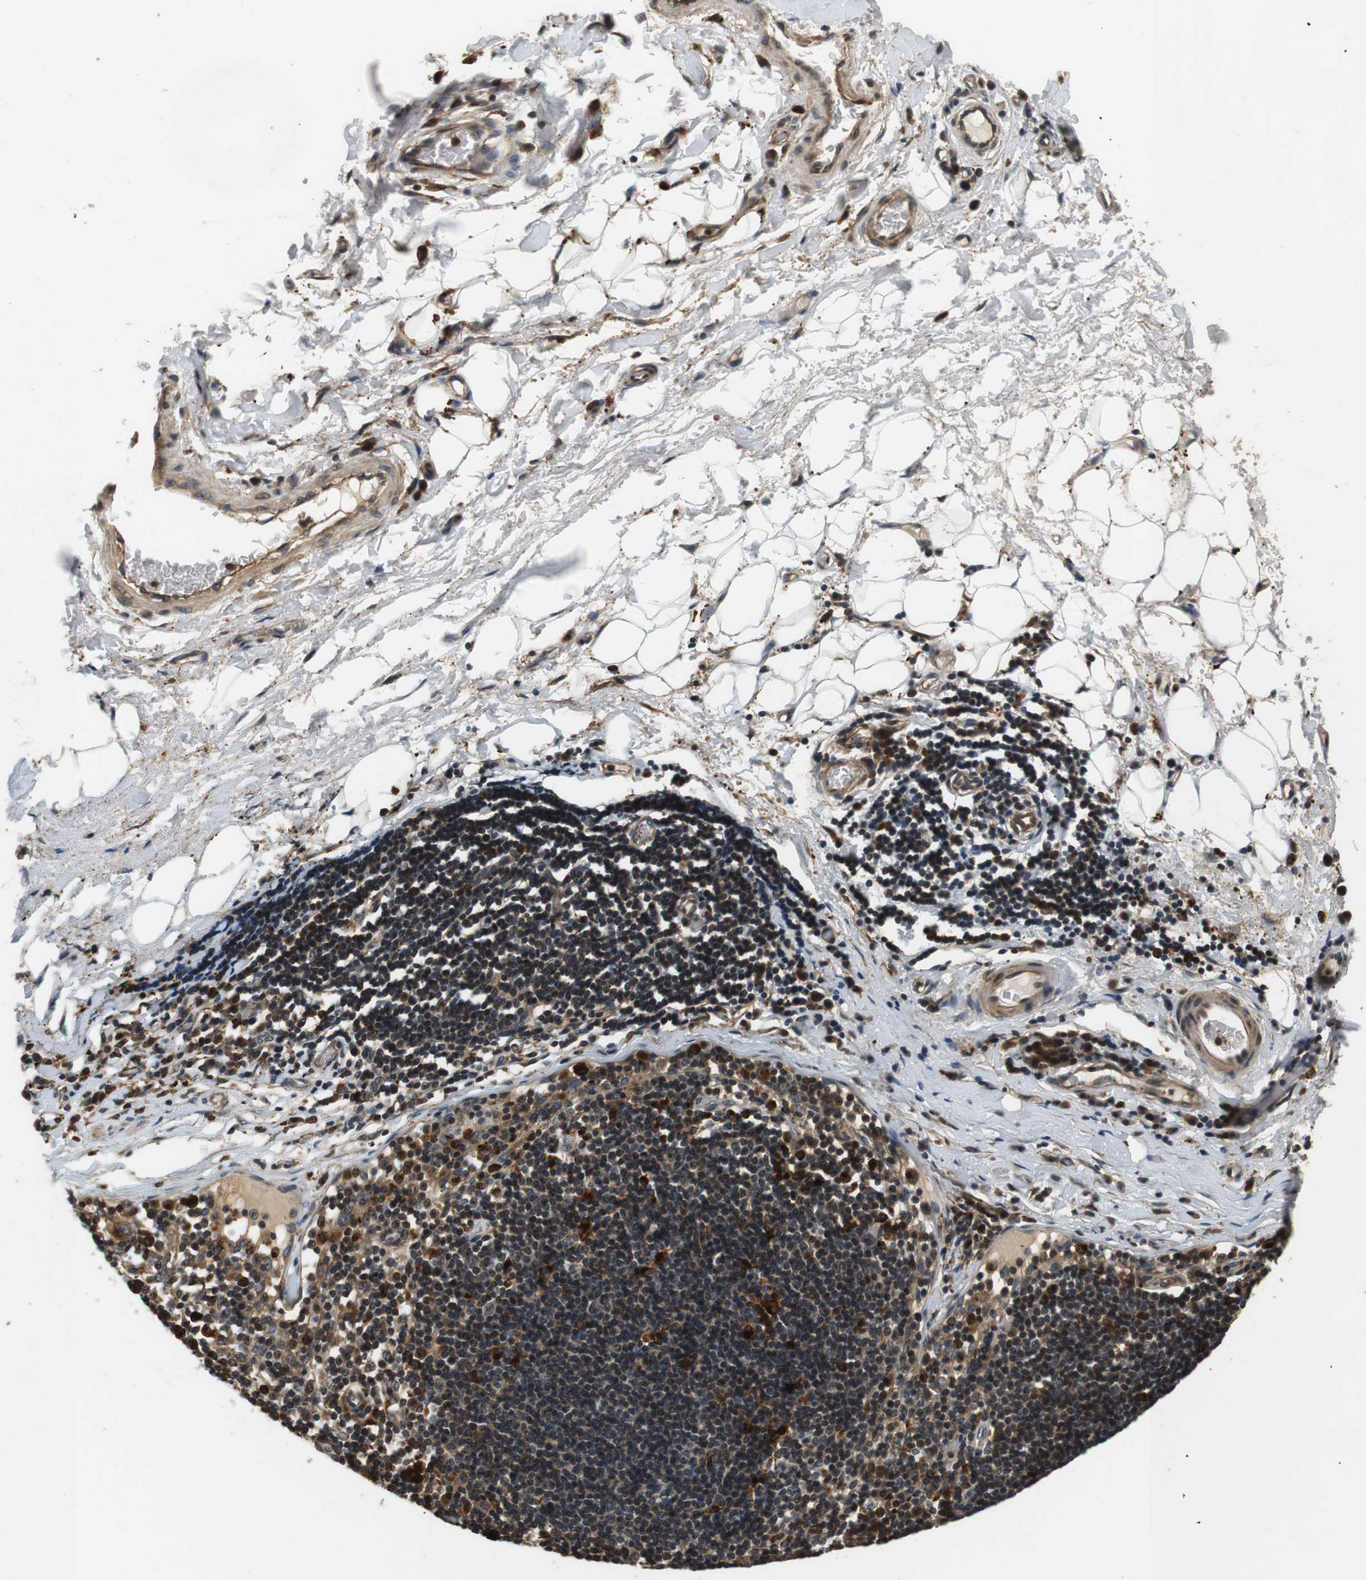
{"staining": {"intensity": "moderate", "quantity": "25%-75%", "location": "cytoplasmic/membranous"}, "tissue": "adipose tissue", "cell_type": "Adipocytes", "image_type": "normal", "snomed": [{"axis": "morphology", "description": "Normal tissue, NOS"}, {"axis": "morphology", "description": "Adenocarcinoma, NOS"}, {"axis": "topography", "description": "Esophagus"}], "caption": "Immunohistochemical staining of normal adipose tissue displays moderate cytoplasmic/membranous protein positivity in approximately 25%-75% of adipocytes. The staining was performed using DAB (3,3'-diaminobenzidine) to visualize the protein expression in brown, while the nuclei were stained in blue with hematoxylin (Magnification: 20x).", "gene": "TXNRD1", "patient": {"sex": "male", "age": 62}}